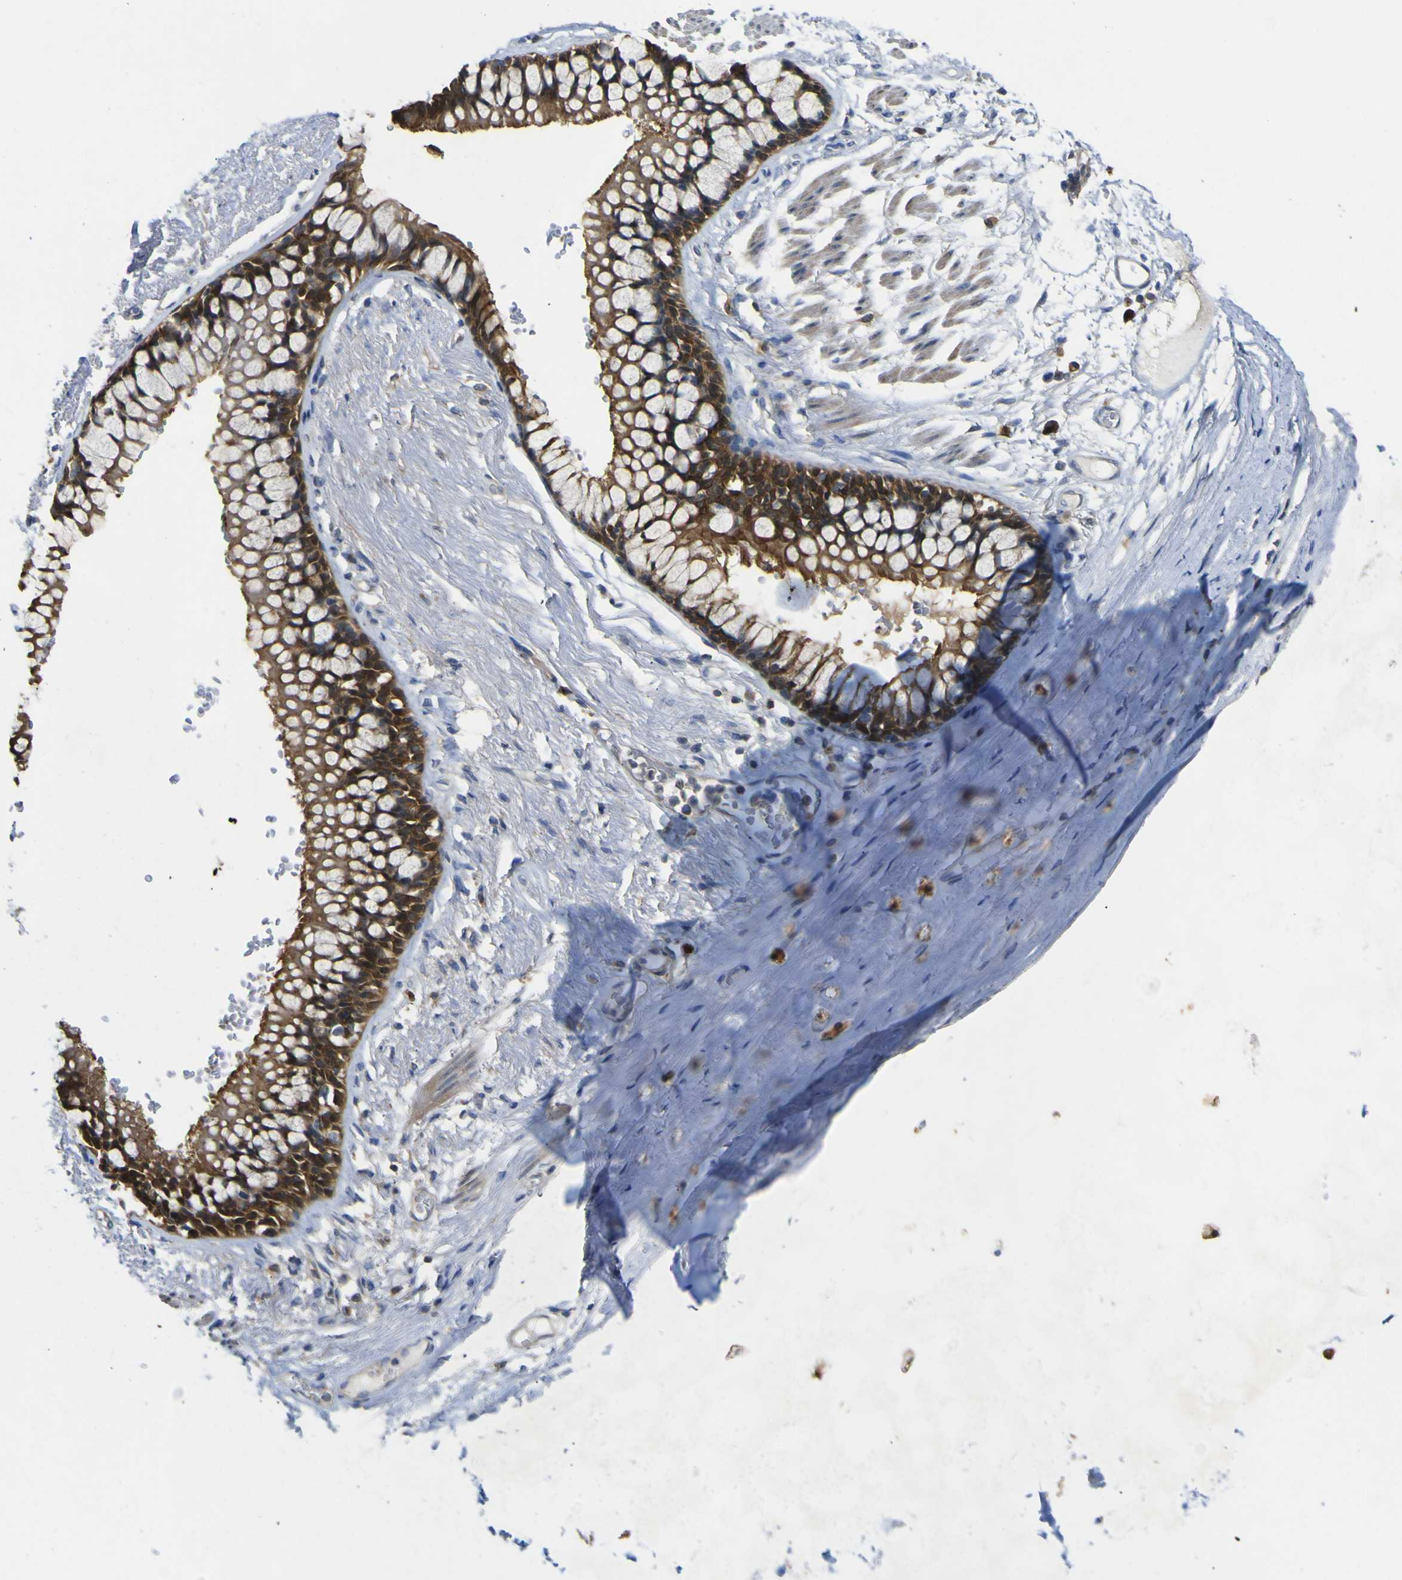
{"staining": {"intensity": "moderate", "quantity": "<25%", "location": "cytoplasmic/membranous"}, "tissue": "adipose tissue", "cell_type": "Adipocytes", "image_type": "normal", "snomed": [{"axis": "morphology", "description": "Normal tissue, NOS"}, {"axis": "topography", "description": "Cartilage tissue"}, {"axis": "topography", "description": "Bronchus"}], "caption": "Adipose tissue stained with DAB (3,3'-diaminobenzidine) immunohistochemistry (IHC) reveals low levels of moderate cytoplasmic/membranous staining in approximately <25% of adipocytes. Nuclei are stained in blue.", "gene": "EML2", "patient": {"sex": "female", "age": 73}}